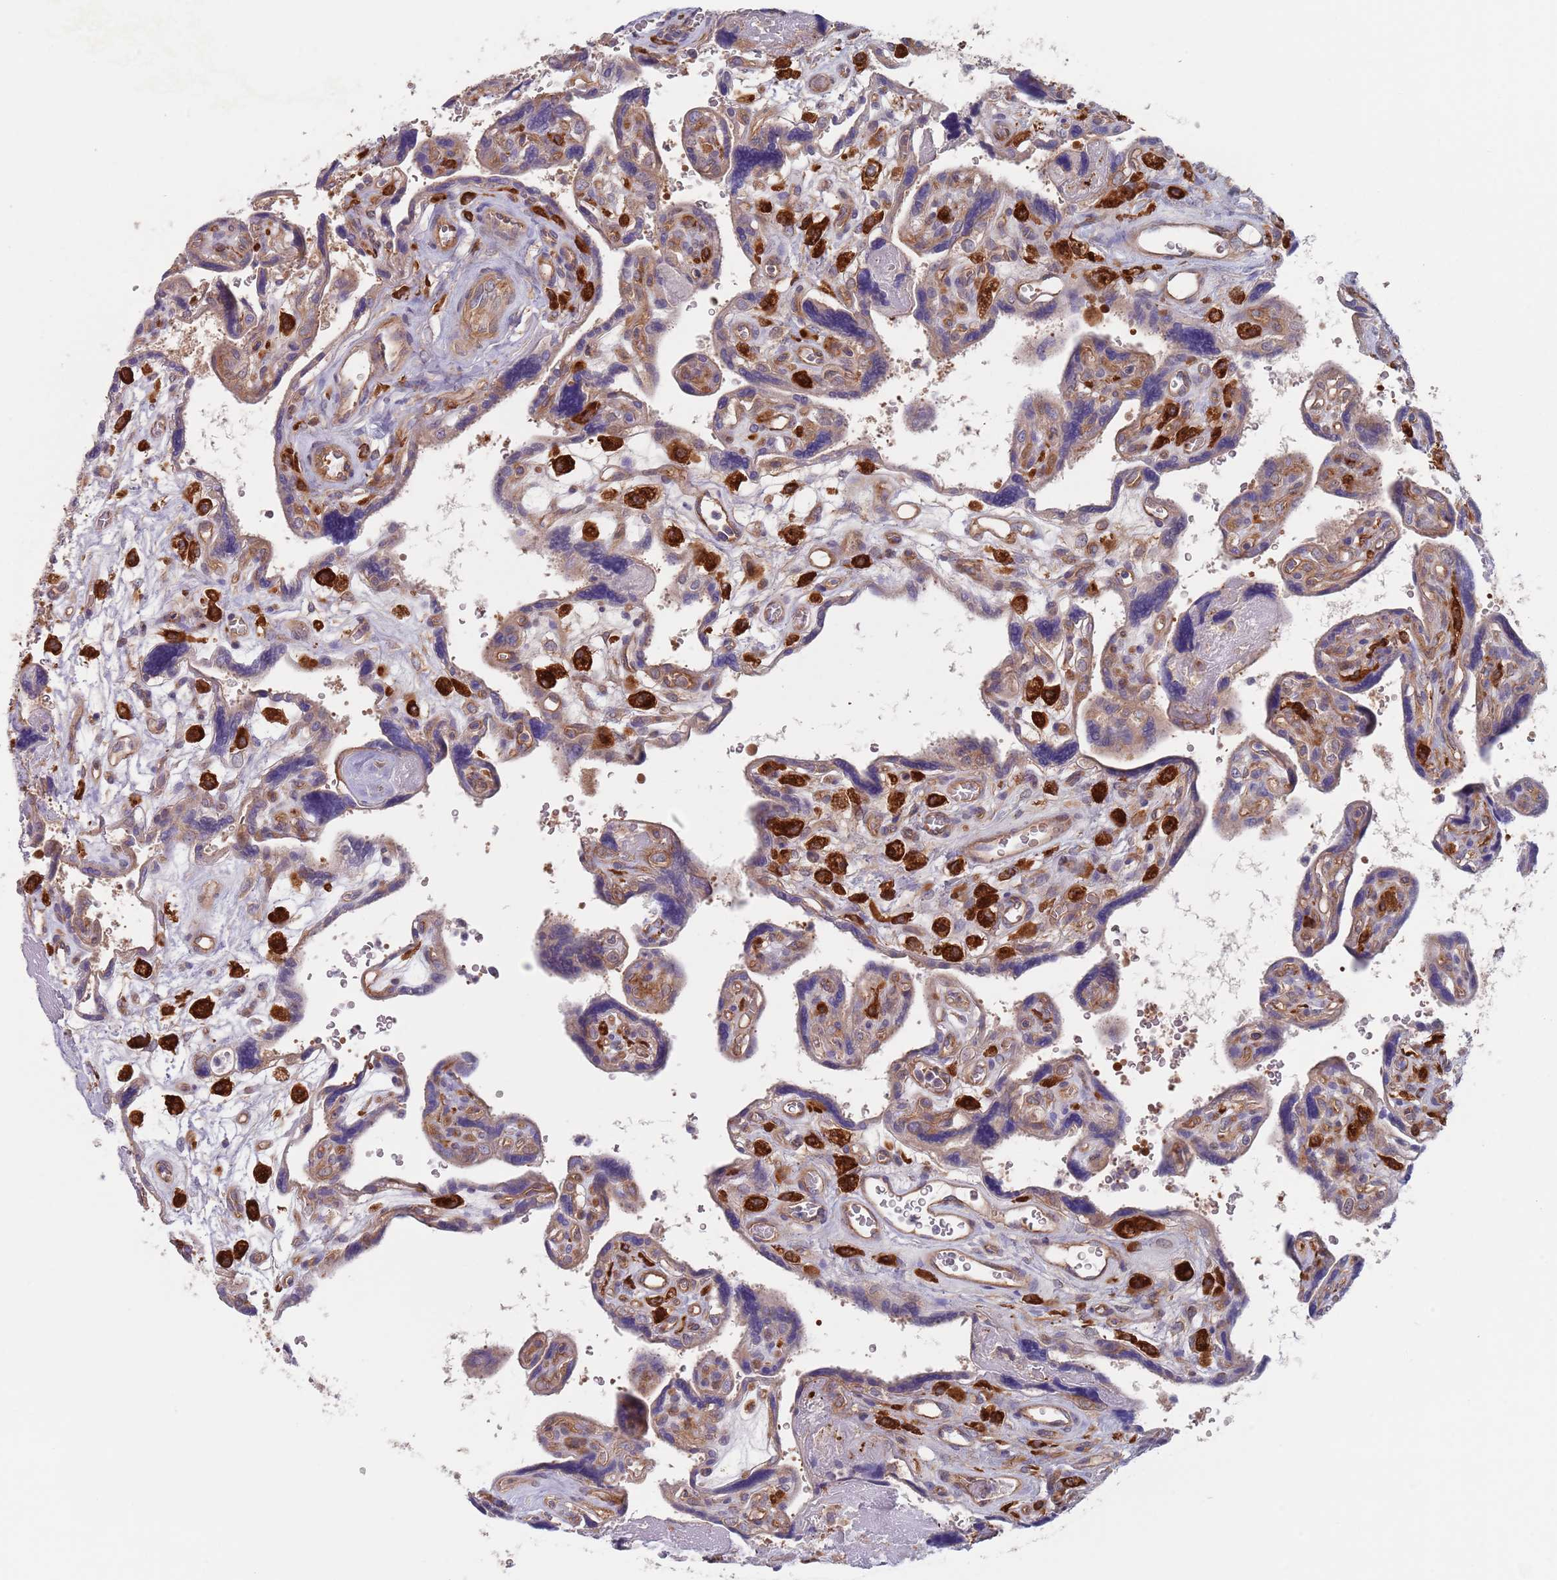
{"staining": {"intensity": "moderate", "quantity": "25%-75%", "location": "cytoplasmic/membranous"}, "tissue": "placenta", "cell_type": "Trophoblastic cells", "image_type": "normal", "snomed": [{"axis": "morphology", "description": "Normal tissue, NOS"}, {"axis": "topography", "description": "Placenta"}], "caption": "Immunohistochemical staining of normal human placenta reveals 25%-75% levels of moderate cytoplasmic/membranous protein expression in about 25%-75% of trophoblastic cells.", "gene": "APPL2", "patient": {"sex": "female", "age": 39}}